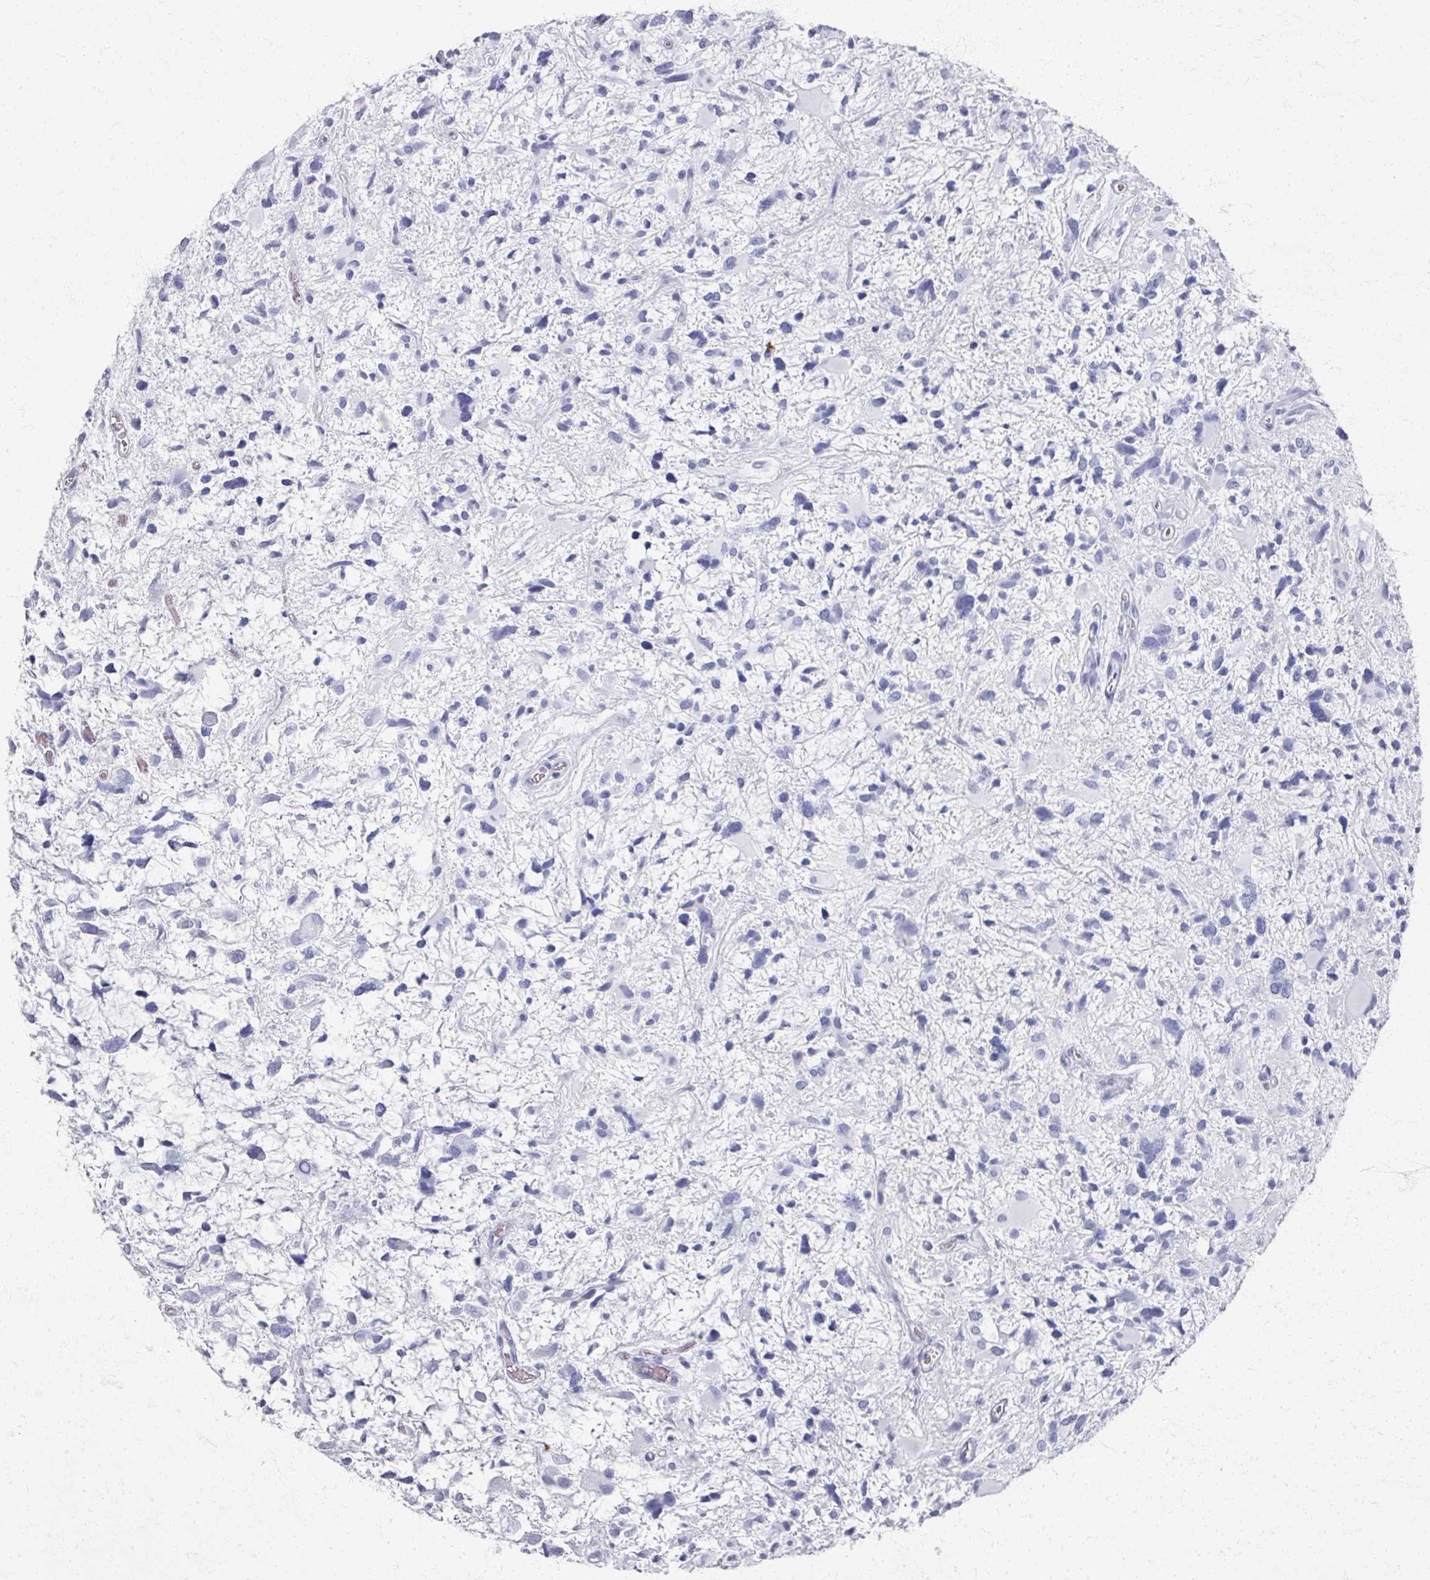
{"staining": {"intensity": "negative", "quantity": "none", "location": "none"}, "tissue": "glioma", "cell_type": "Tumor cells", "image_type": "cancer", "snomed": [{"axis": "morphology", "description": "Glioma, malignant, High grade"}, {"axis": "topography", "description": "Brain"}], "caption": "The histopathology image displays no significant expression in tumor cells of malignant glioma (high-grade).", "gene": "PSKH1", "patient": {"sex": "female", "age": 11}}